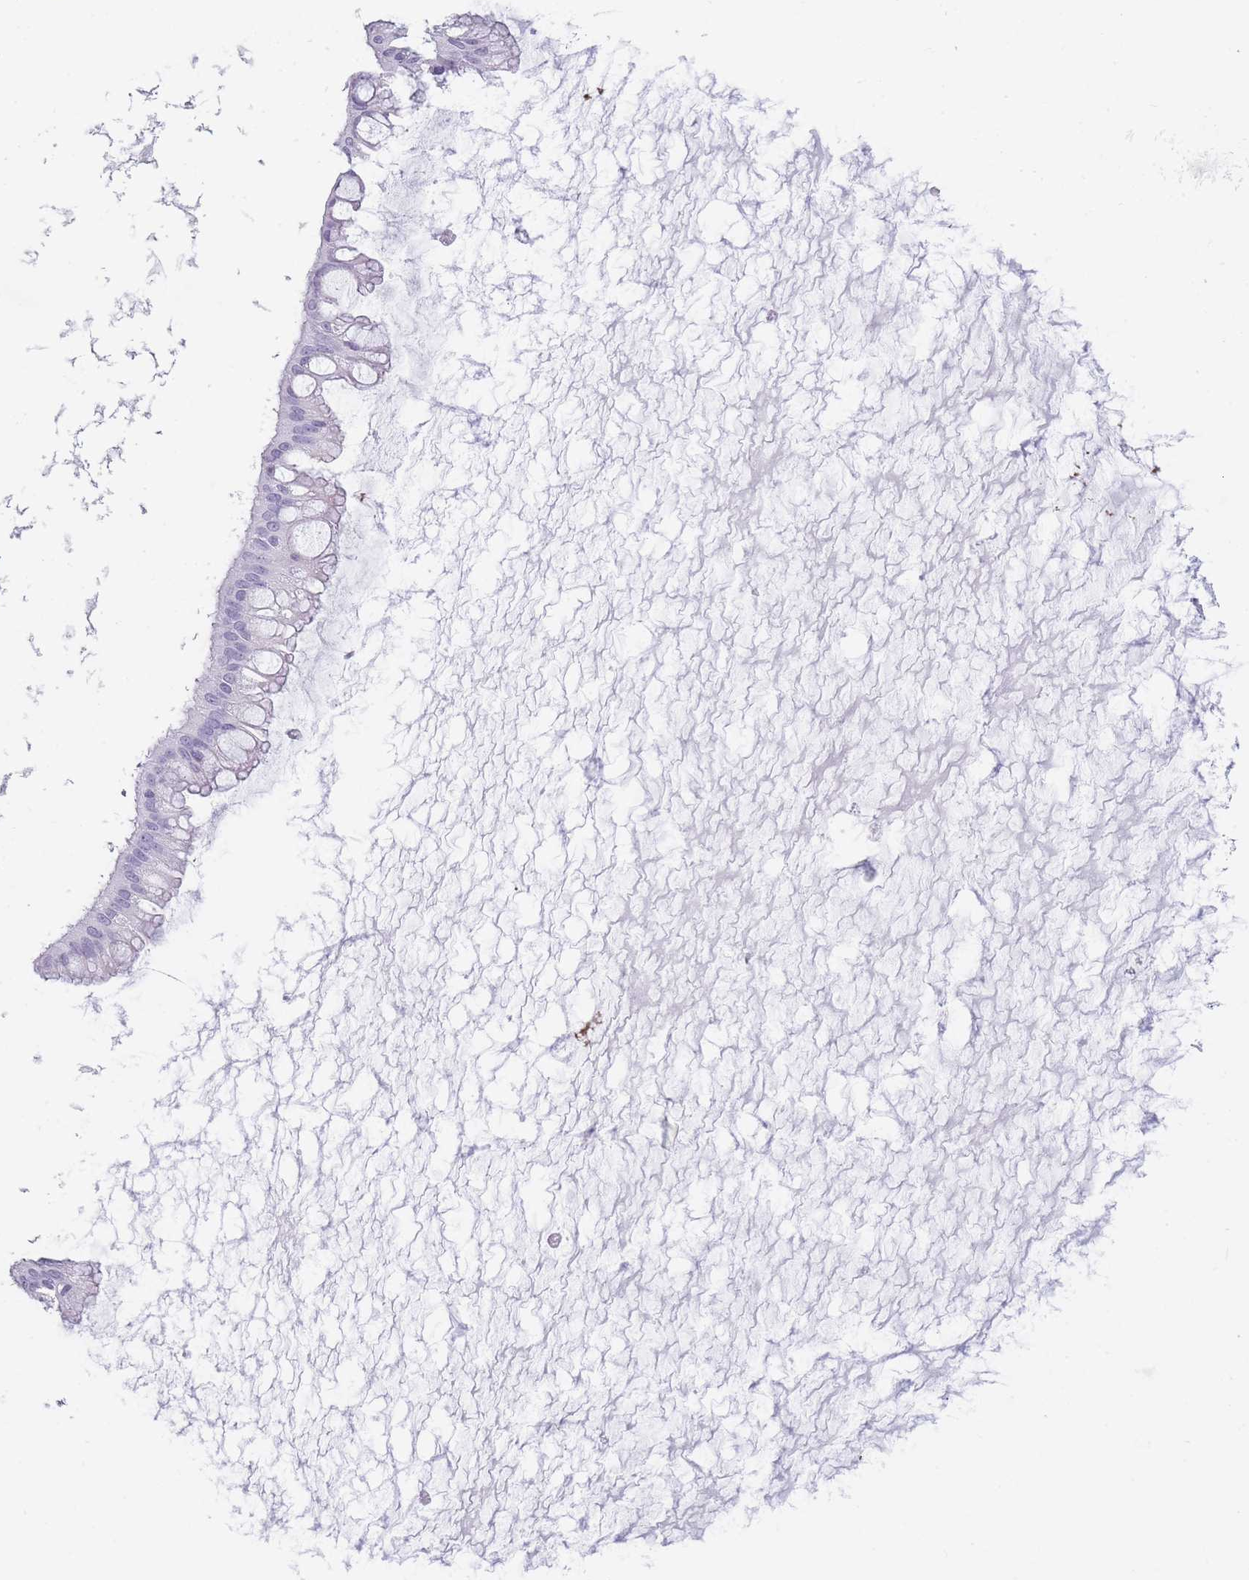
{"staining": {"intensity": "negative", "quantity": "none", "location": "none"}, "tissue": "ovarian cancer", "cell_type": "Tumor cells", "image_type": "cancer", "snomed": [{"axis": "morphology", "description": "Cystadenocarcinoma, mucinous, NOS"}, {"axis": "topography", "description": "Ovary"}], "caption": "High magnification brightfield microscopy of ovarian cancer stained with DAB (3,3'-diaminobenzidine) (brown) and counterstained with hematoxylin (blue): tumor cells show no significant staining.", "gene": "GGT1", "patient": {"sex": "female", "age": 73}}